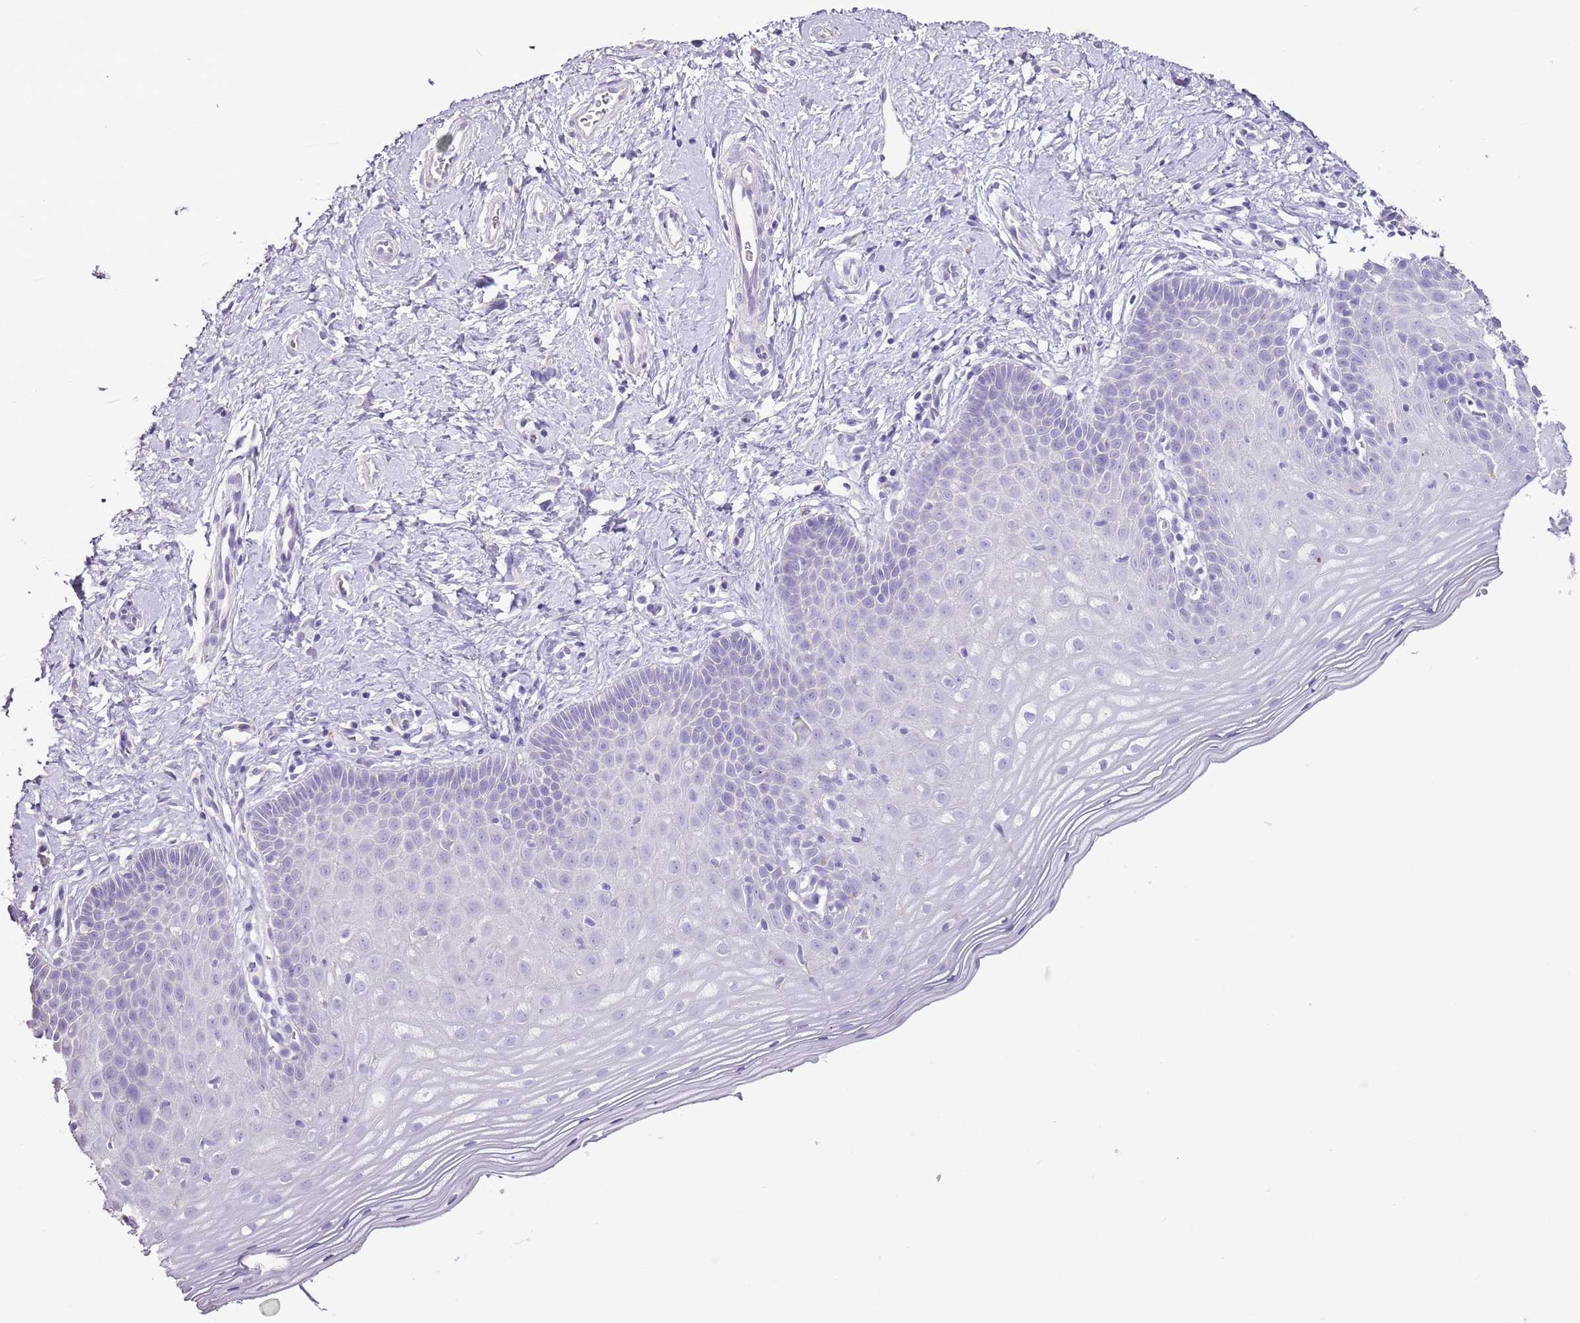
{"staining": {"intensity": "negative", "quantity": "none", "location": "none"}, "tissue": "cervix", "cell_type": "Glandular cells", "image_type": "normal", "snomed": [{"axis": "morphology", "description": "Normal tissue, NOS"}, {"axis": "topography", "description": "Cervix"}], "caption": "DAB (3,3'-diaminobenzidine) immunohistochemical staining of benign human cervix displays no significant expression in glandular cells. The staining is performed using DAB brown chromogen with nuclei counter-stained in using hematoxylin.", "gene": "BLOC1S2", "patient": {"sex": "female", "age": 36}}